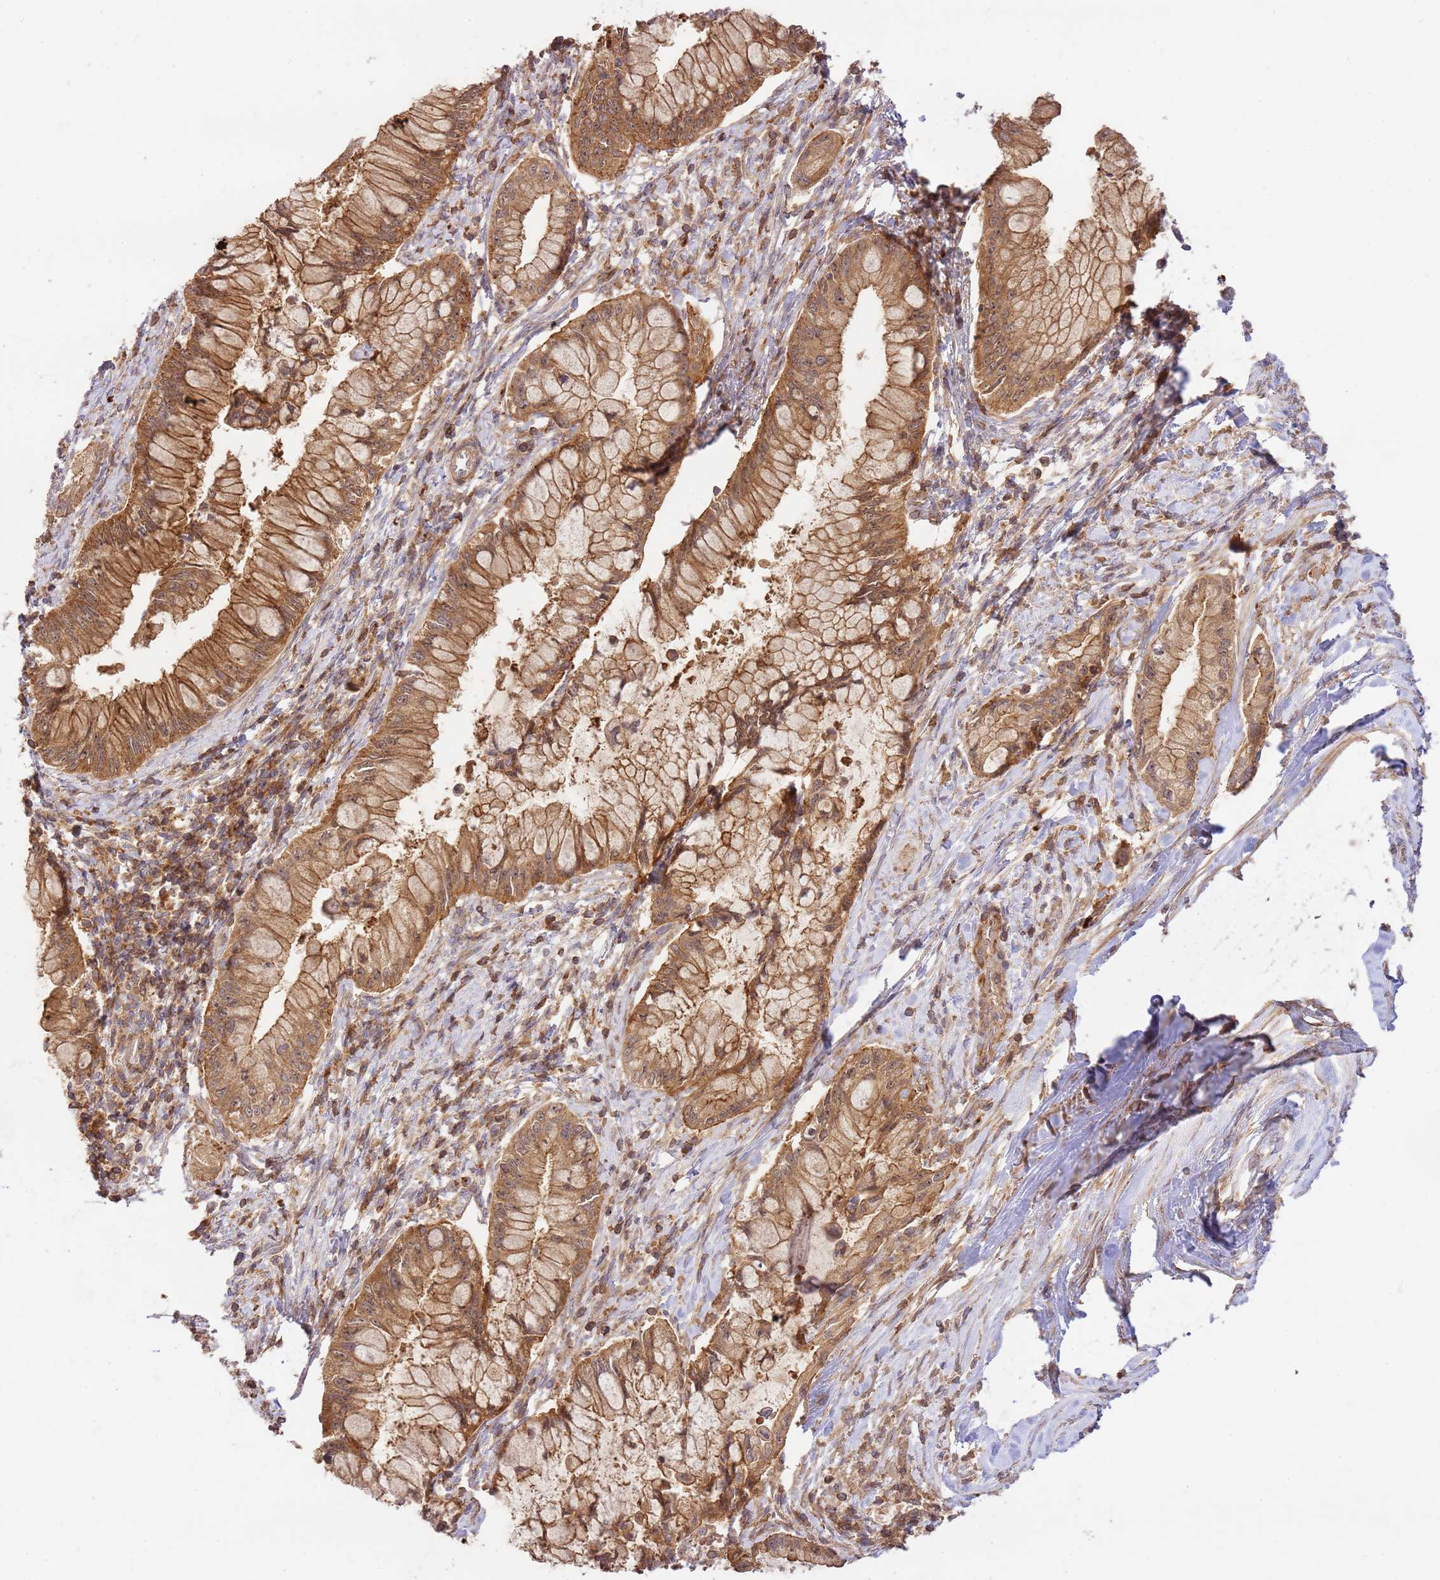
{"staining": {"intensity": "moderate", "quantity": ">75%", "location": "cytoplasmic/membranous"}, "tissue": "pancreatic cancer", "cell_type": "Tumor cells", "image_type": "cancer", "snomed": [{"axis": "morphology", "description": "Adenocarcinoma, NOS"}, {"axis": "topography", "description": "Pancreas"}], "caption": "The photomicrograph displays a brown stain indicating the presence of a protein in the cytoplasmic/membranous of tumor cells in pancreatic cancer (adenocarcinoma). (Brightfield microscopy of DAB IHC at high magnification).", "gene": "GAREM1", "patient": {"sex": "male", "age": 48}}